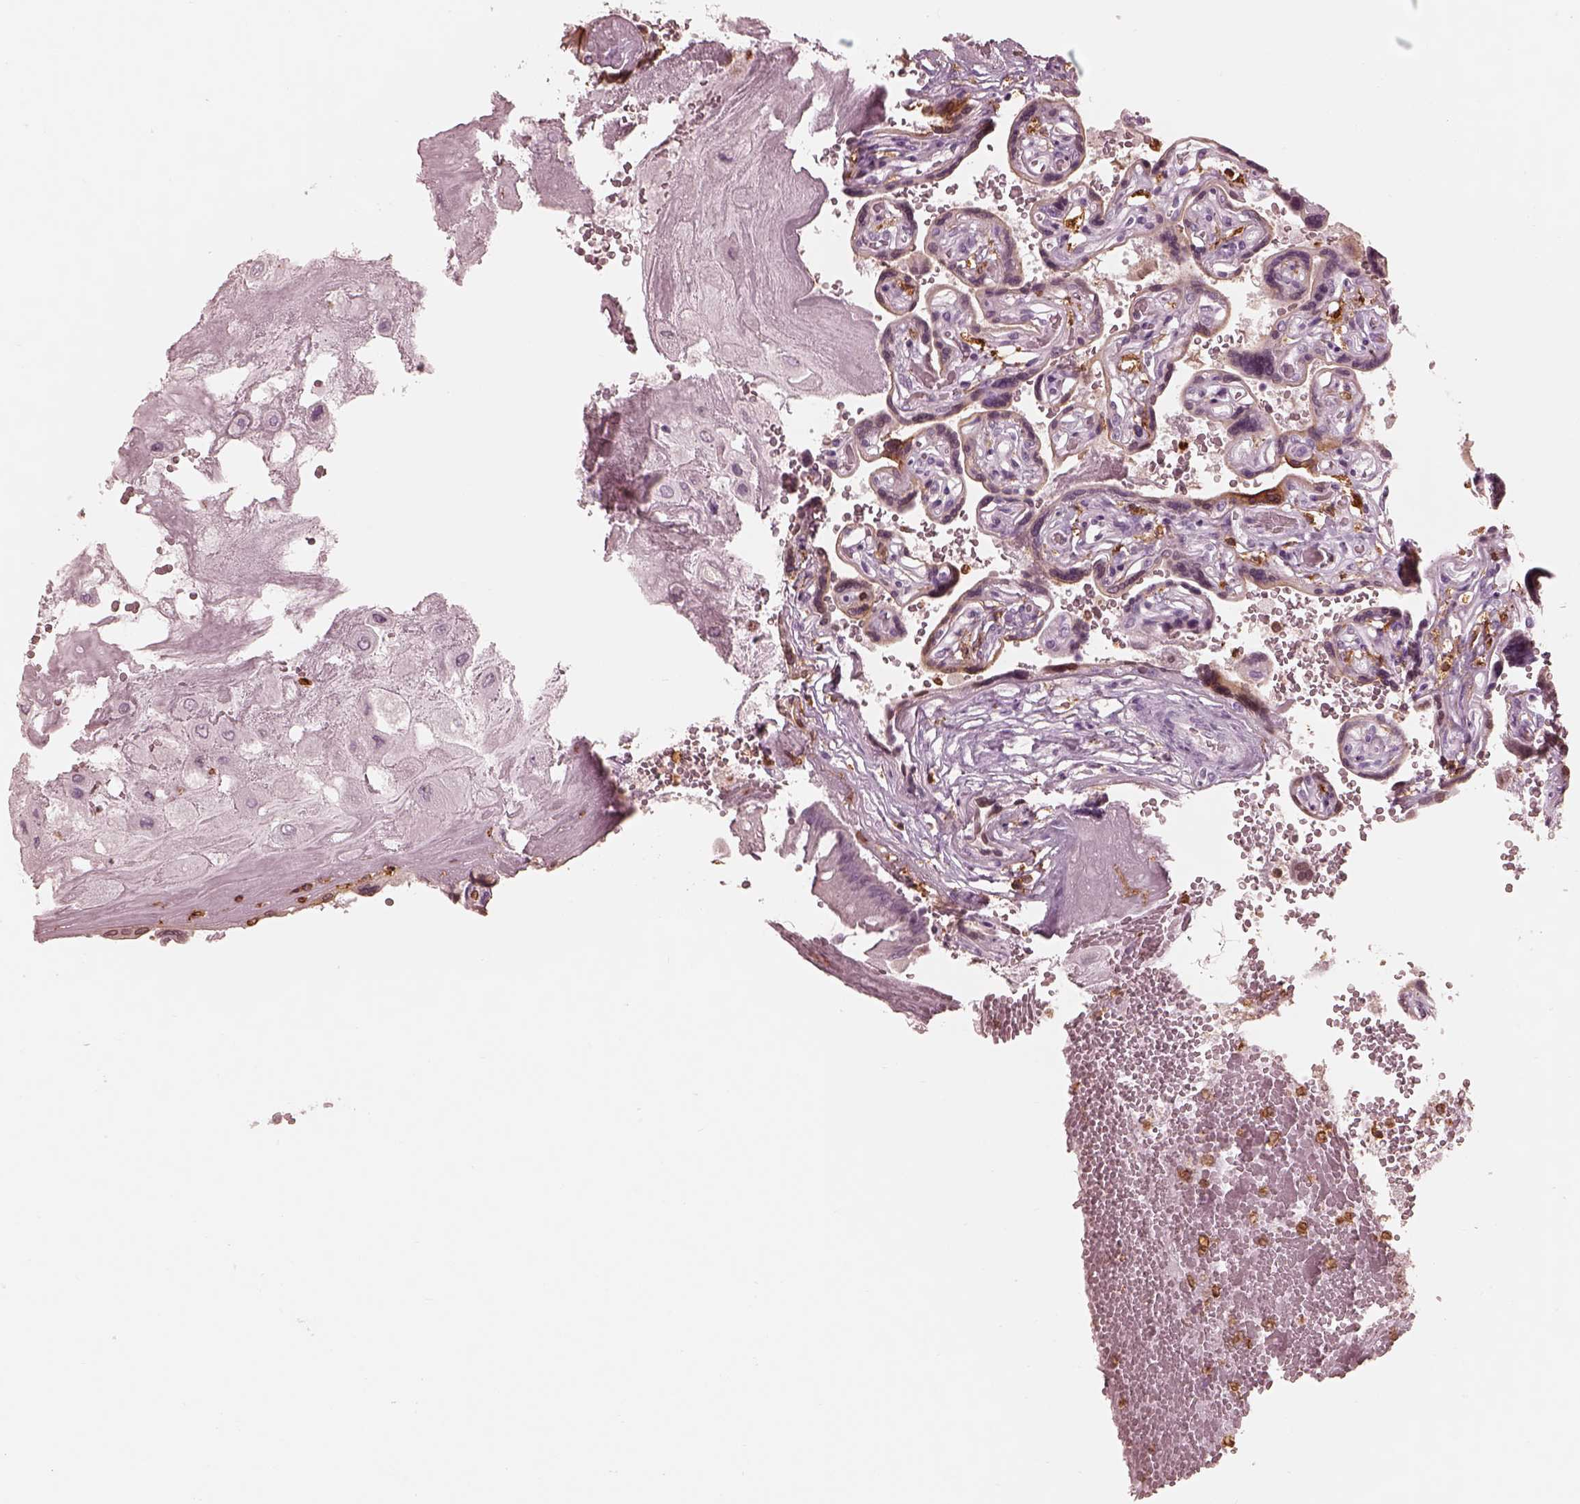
{"staining": {"intensity": "negative", "quantity": "none", "location": "none"}, "tissue": "placenta", "cell_type": "Decidual cells", "image_type": "normal", "snomed": [{"axis": "morphology", "description": "Normal tissue, NOS"}, {"axis": "topography", "description": "Placenta"}], "caption": "This is an immunohistochemistry image of unremarkable placenta. There is no staining in decidual cells.", "gene": "ALOX5", "patient": {"sex": "female", "age": 32}}